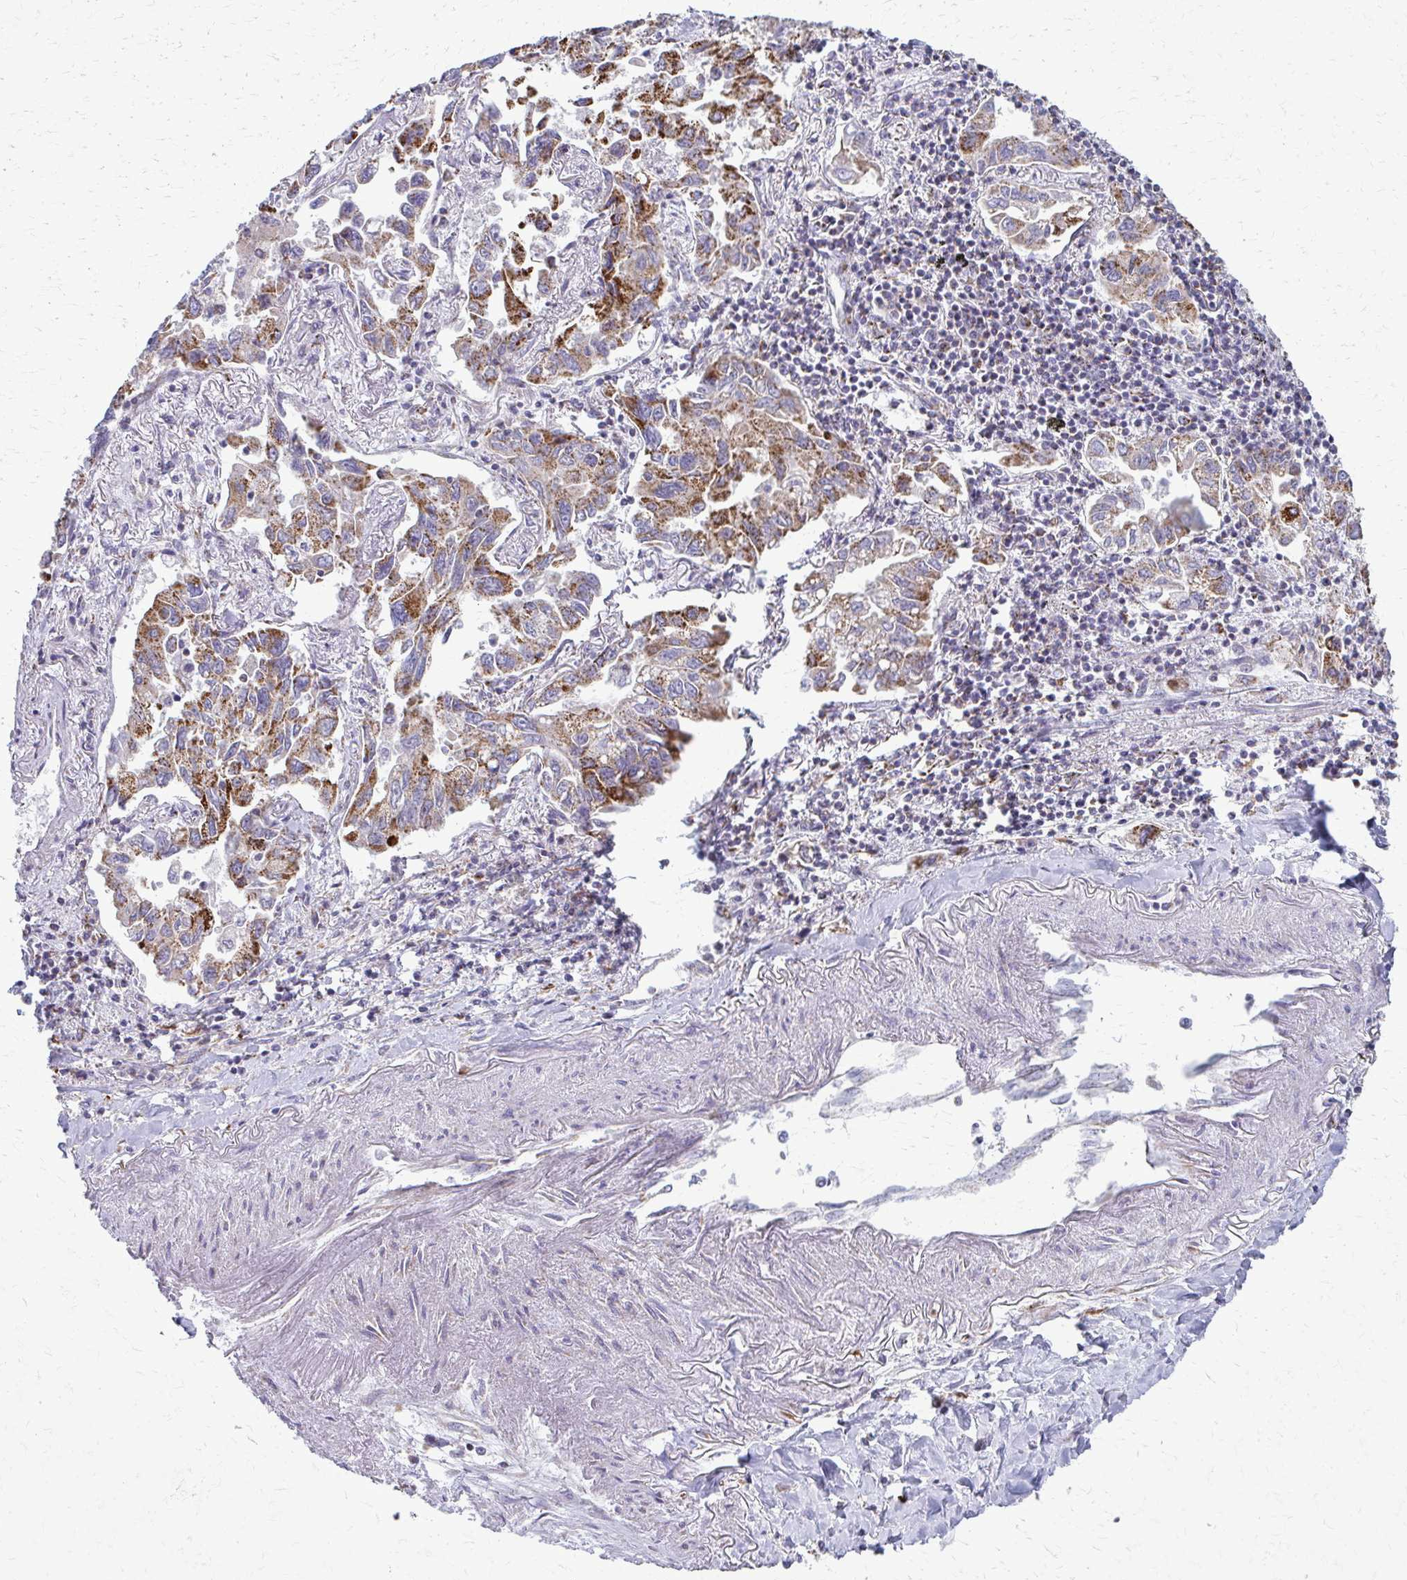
{"staining": {"intensity": "moderate", "quantity": ">75%", "location": "cytoplasmic/membranous"}, "tissue": "lung cancer", "cell_type": "Tumor cells", "image_type": "cancer", "snomed": [{"axis": "morphology", "description": "Adenocarcinoma, NOS"}, {"axis": "topography", "description": "Lung"}], "caption": "Moderate cytoplasmic/membranous staining for a protein is appreciated in approximately >75% of tumor cells of adenocarcinoma (lung) using immunohistochemistry.", "gene": "TVP23A", "patient": {"sex": "male", "age": 64}}